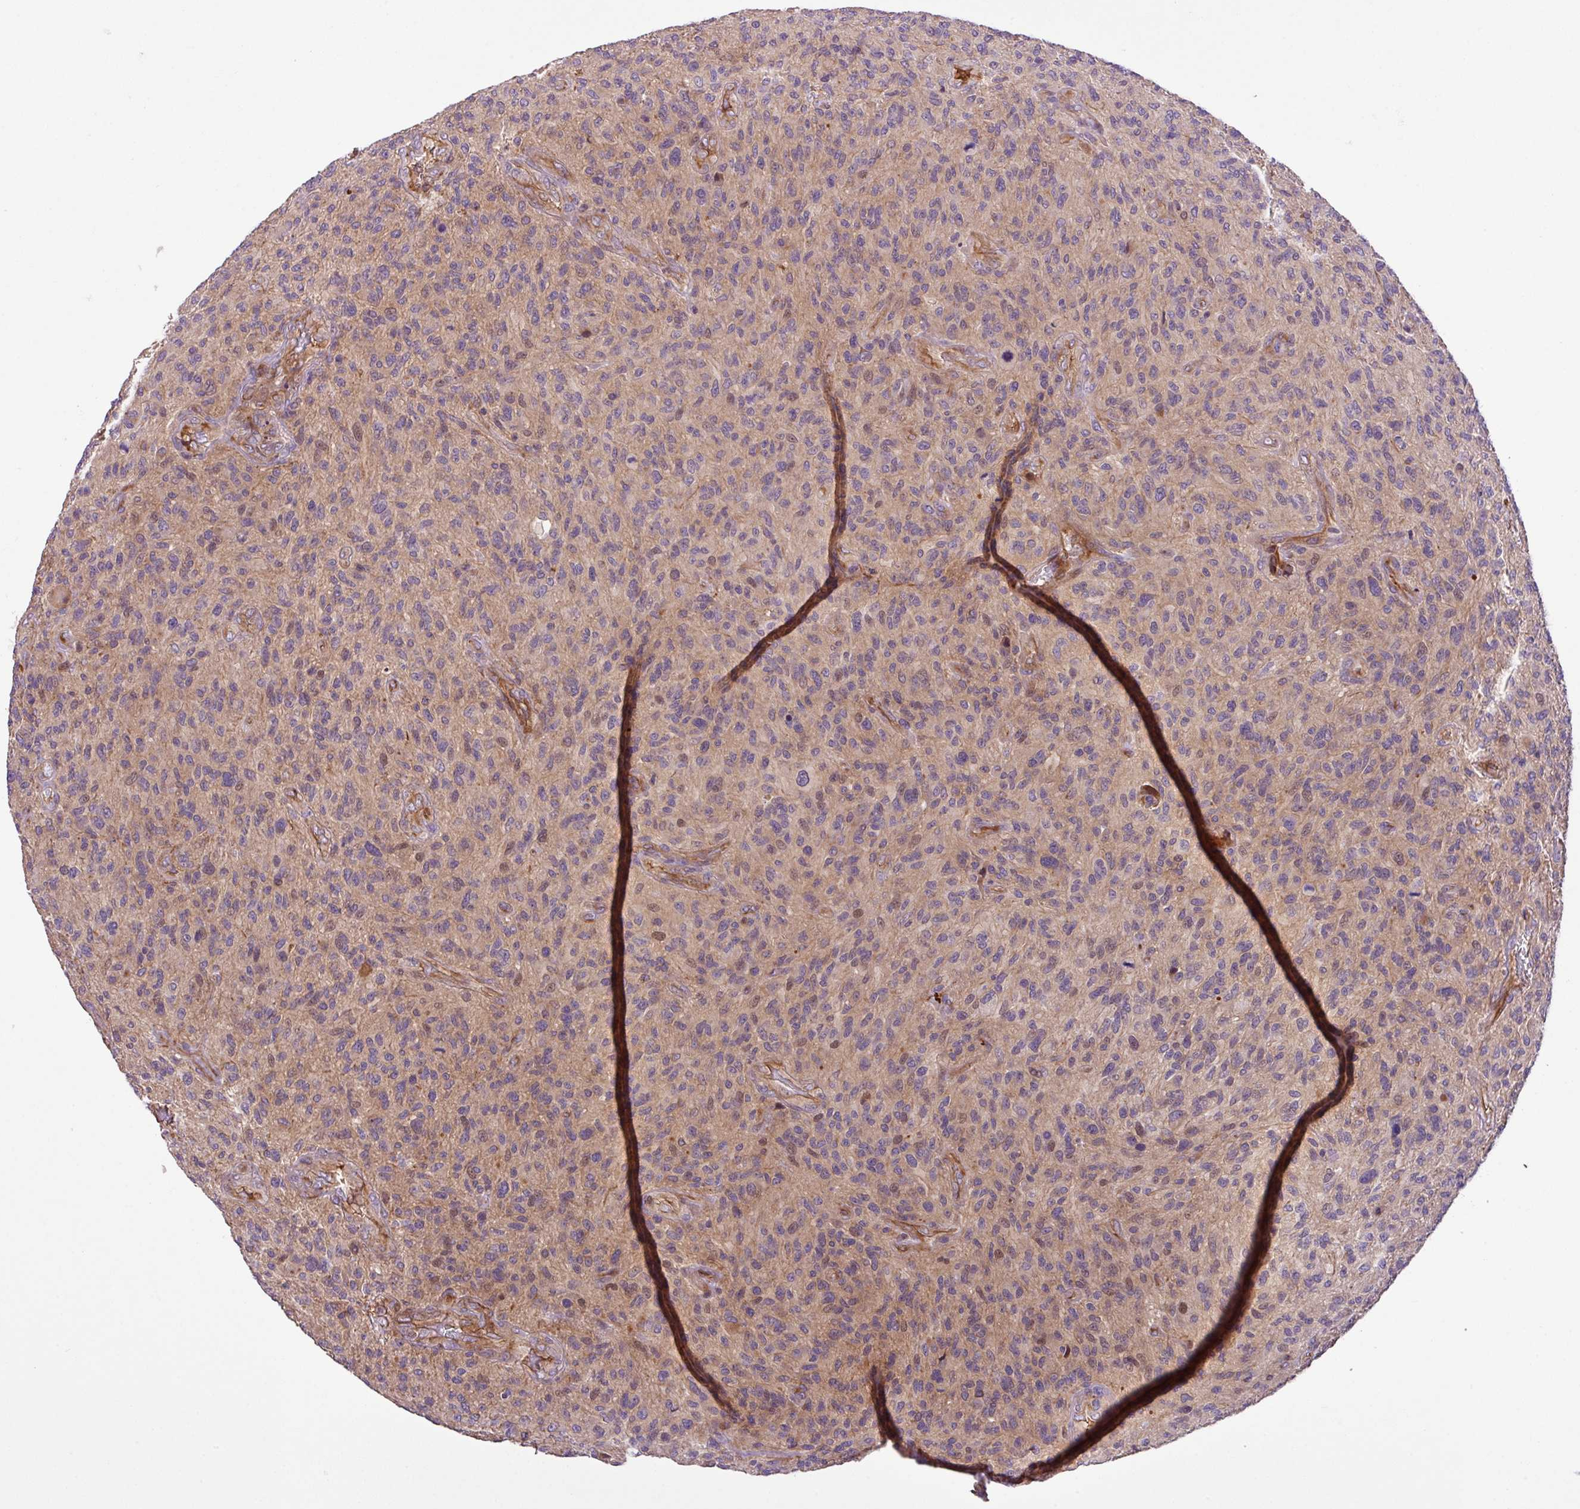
{"staining": {"intensity": "weak", "quantity": "<25%", "location": "nuclear"}, "tissue": "glioma", "cell_type": "Tumor cells", "image_type": "cancer", "snomed": [{"axis": "morphology", "description": "Glioma, malignant, High grade"}, {"axis": "topography", "description": "Brain"}], "caption": "Tumor cells show no significant protein staining in glioma.", "gene": "ZNF266", "patient": {"sex": "male", "age": 47}}